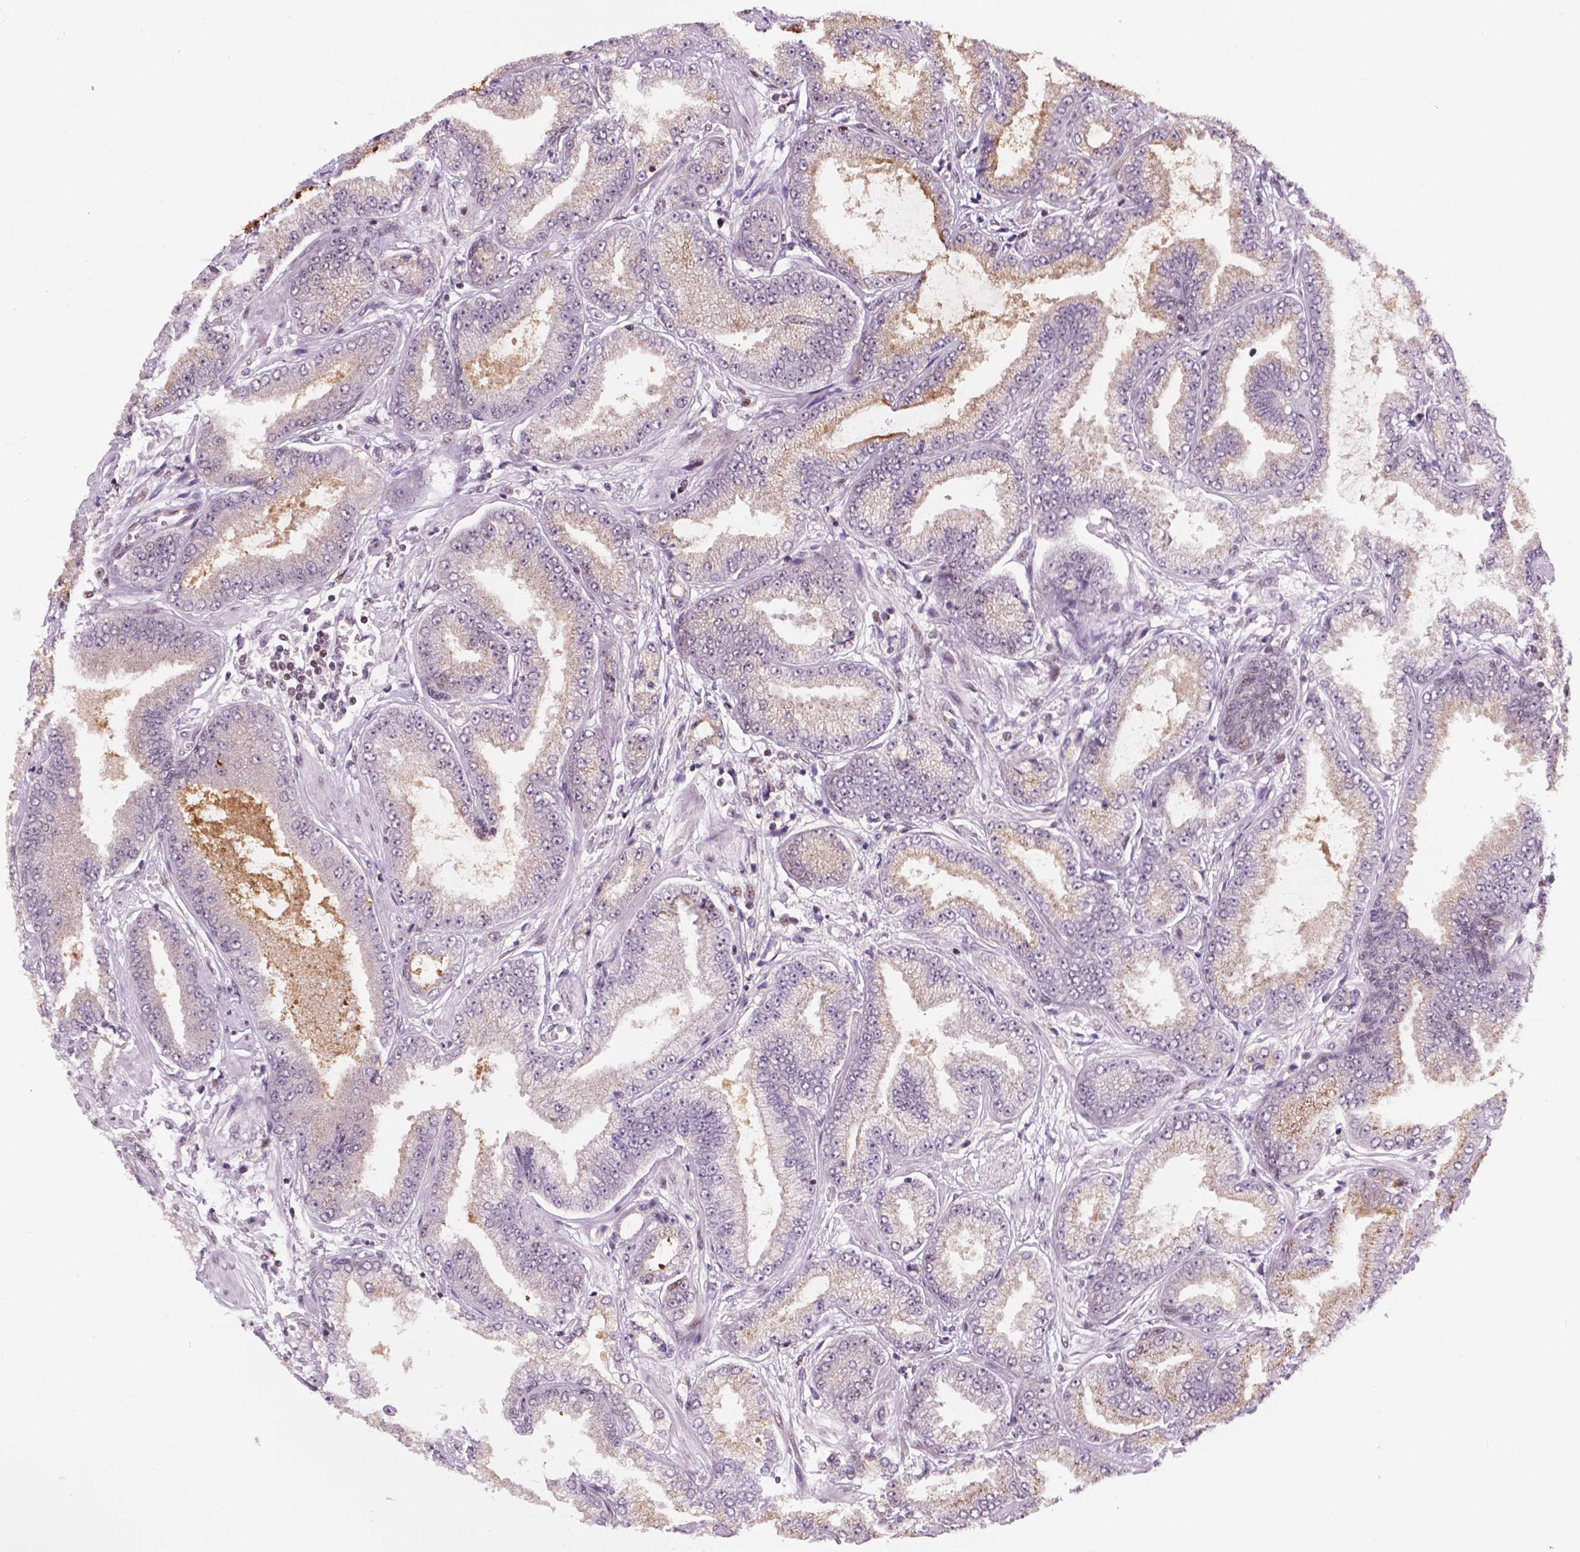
{"staining": {"intensity": "negative", "quantity": "none", "location": "none"}, "tissue": "prostate cancer", "cell_type": "Tumor cells", "image_type": "cancer", "snomed": [{"axis": "morphology", "description": "Adenocarcinoma, Low grade"}, {"axis": "topography", "description": "Prostate"}], "caption": "Immunohistochemical staining of human prostate adenocarcinoma (low-grade) exhibits no significant expression in tumor cells.", "gene": "PER2", "patient": {"sex": "male", "age": 55}}